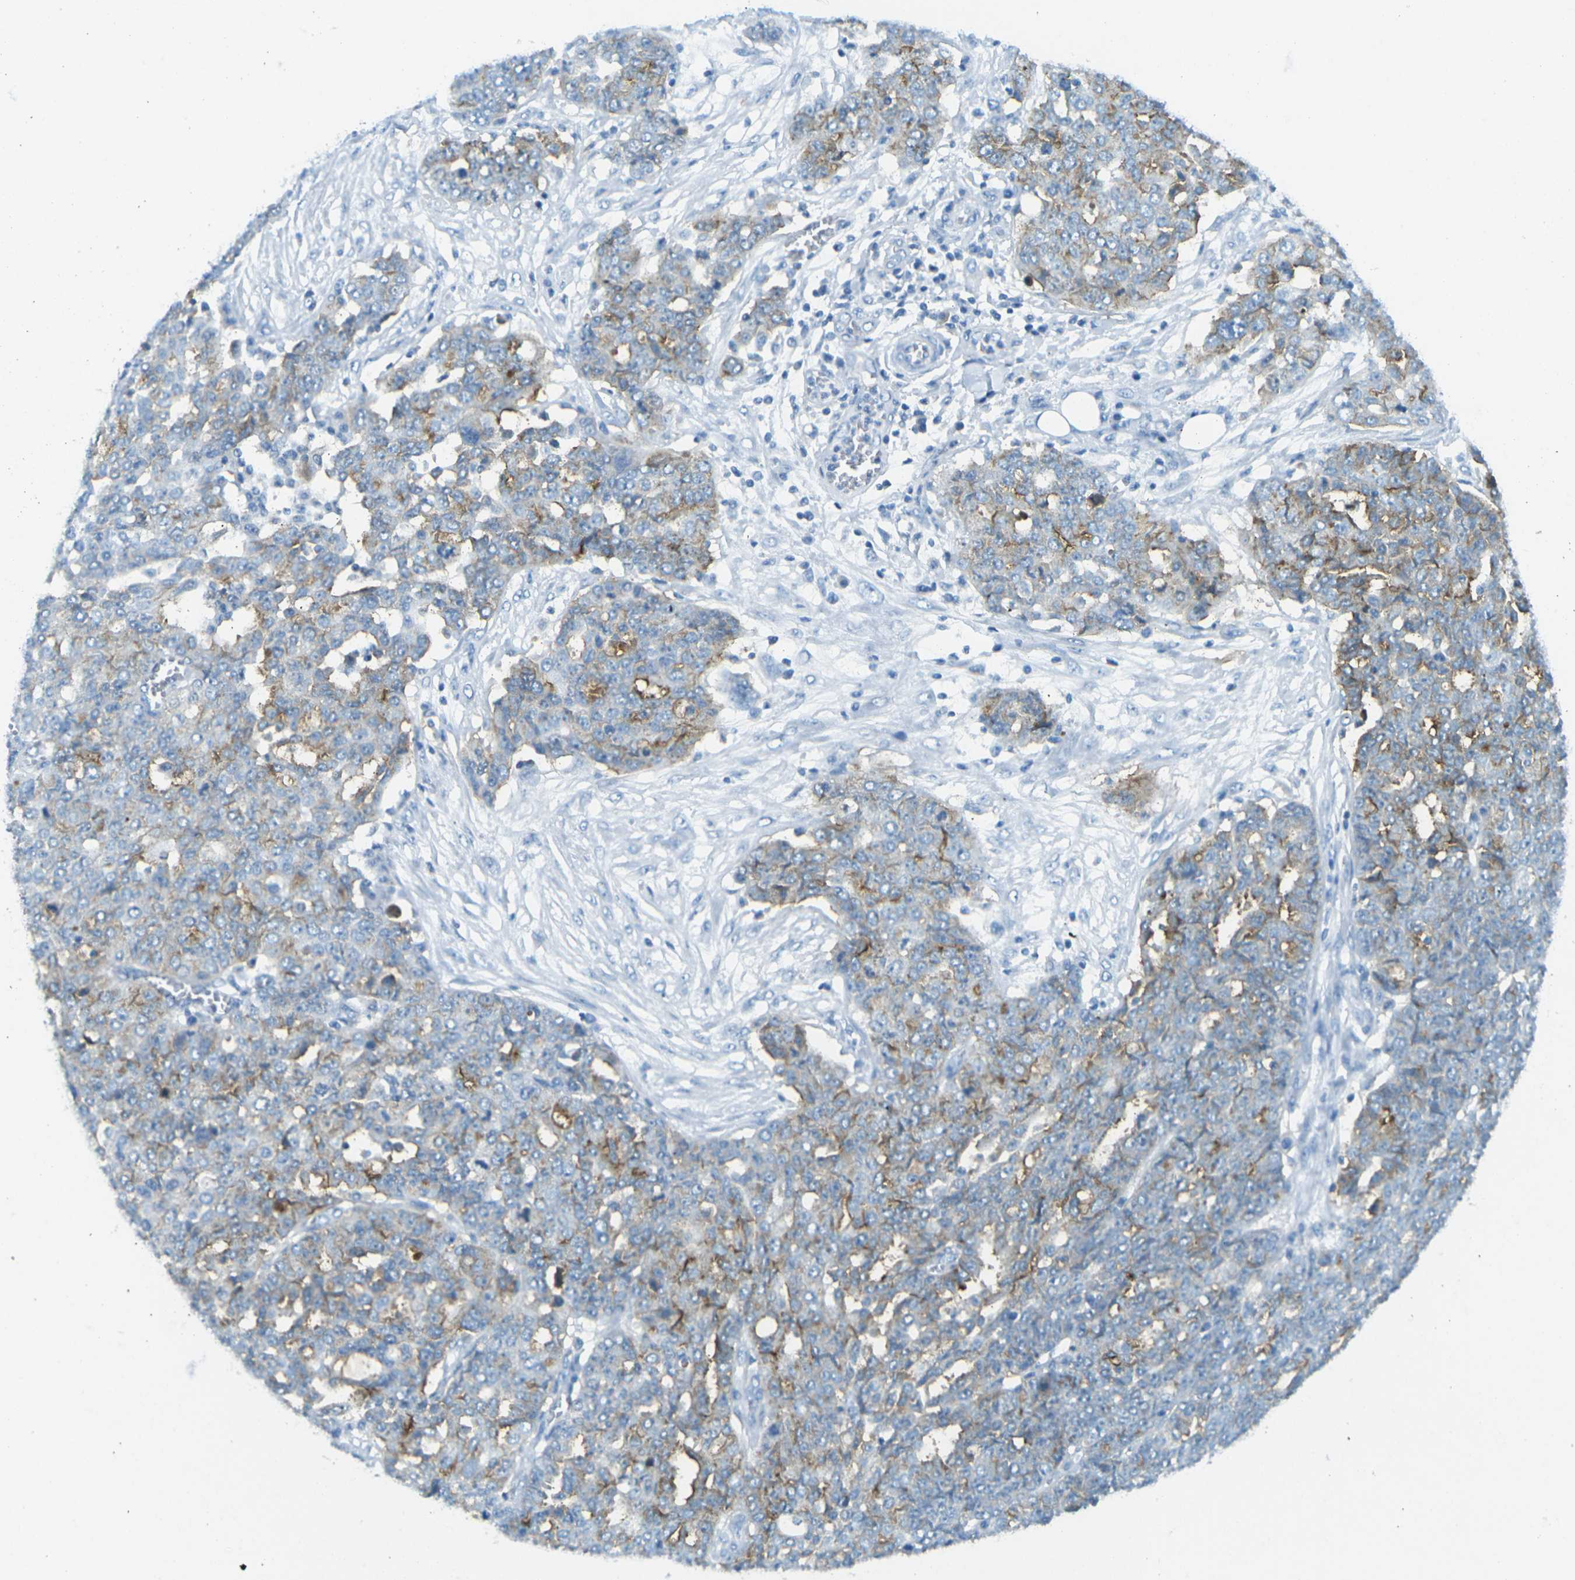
{"staining": {"intensity": "moderate", "quantity": "25%-75%", "location": "cytoplasmic/membranous"}, "tissue": "ovarian cancer", "cell_type": "Tumor cells", "image_type": "cancer", "snomed": [{"axis": "morphology", "description": "Cystadenocarcinoma, serous, NOS"}, {"axis": "topography", "description": "Soft tissue"}, {"axis": "topography", "description": "Ovary"}], "caption": "Protein analysis of ovarian cancer (serous cystadenocarcinoma) tissue demonstrates moderate cytoplasmic/membranous expression in approximately 25%-75% of tumor cells.", "gene": "CD47", "patient": {"sex": "female", "age": 57}}